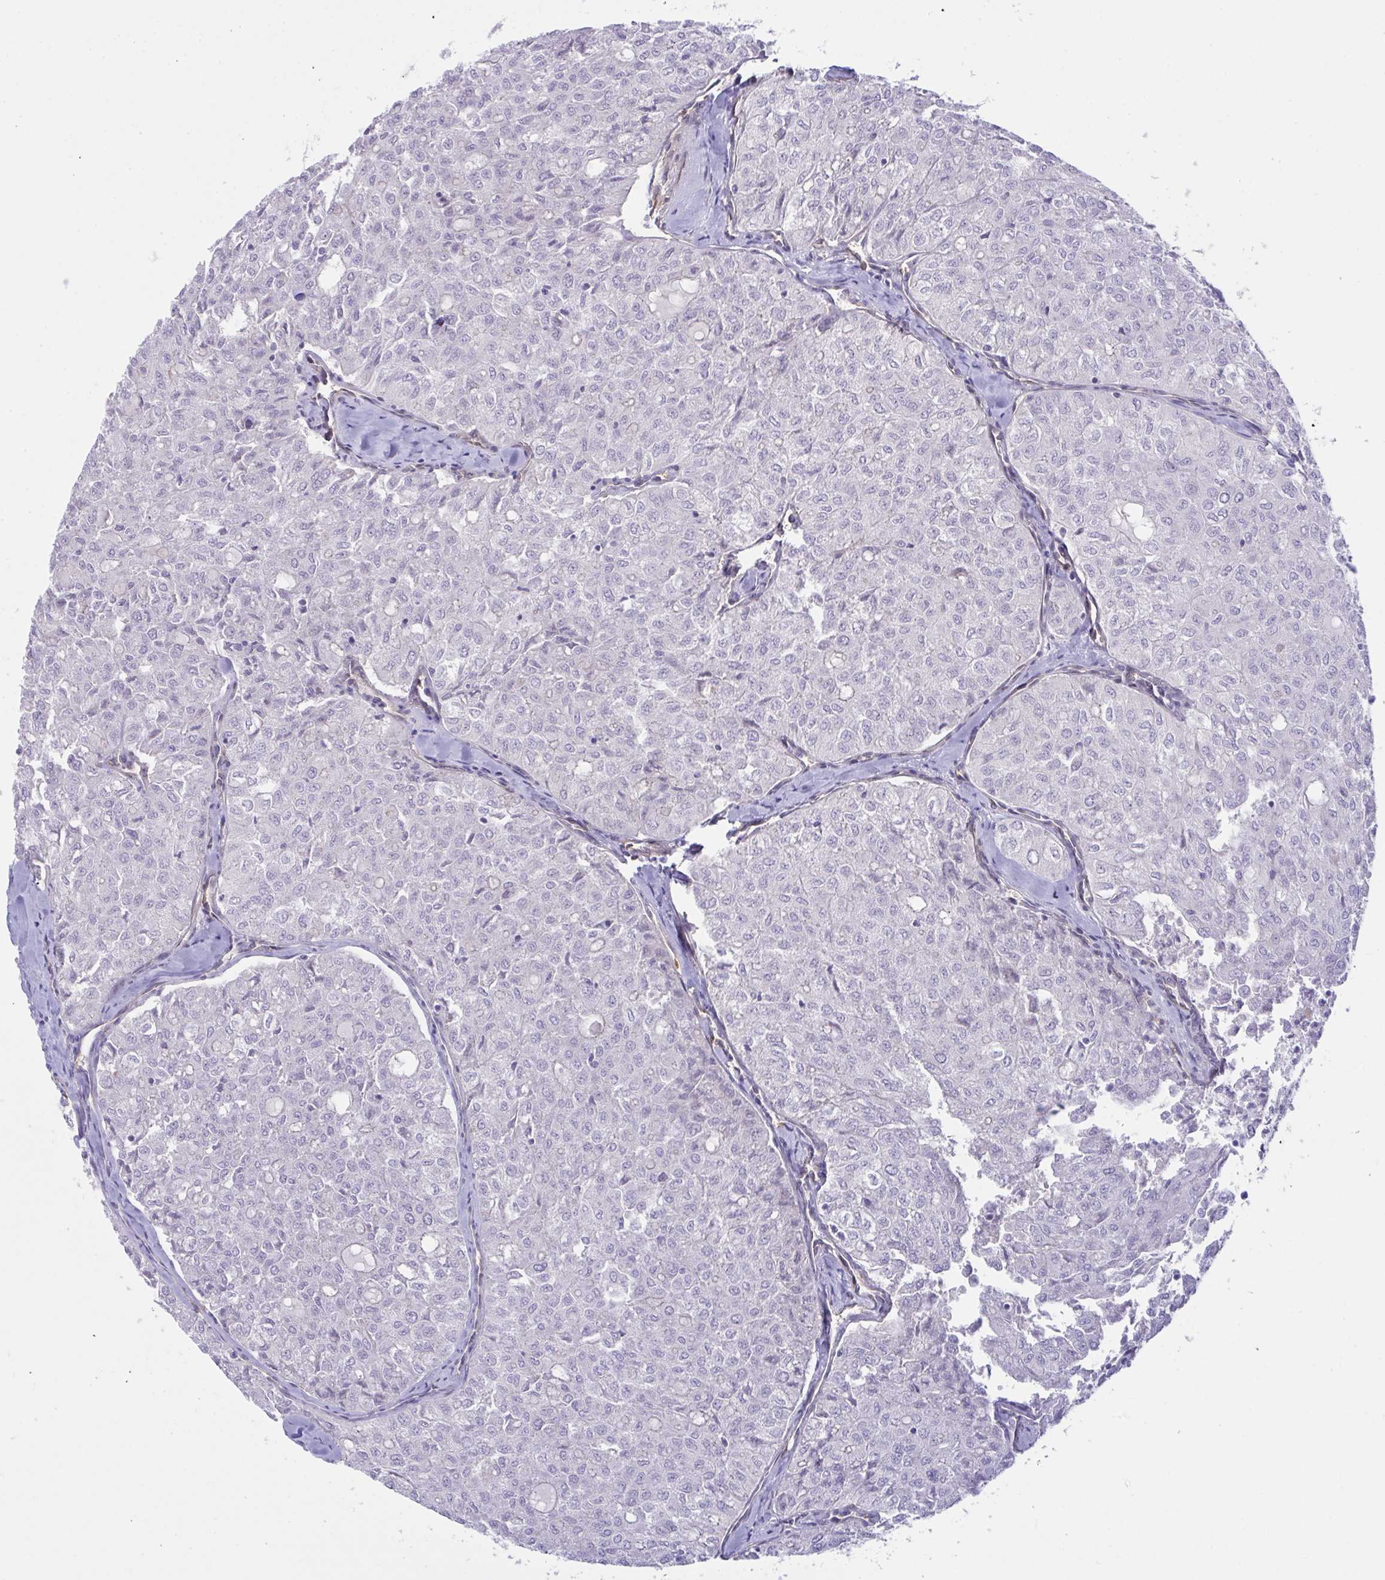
{"staining": {"intensity": "negative", "quantity": "none", "location": "none"}, "tissue": "thyroid cancer", "cell_type": "Tumor cells", "image_type": "cancer", "snomed": [{"axis": "morphology", "description": "Follicular adenoma carcinoma, NOS"}, {"axis": "topography", "description": "Thyroid gland"}], "caption": "A photomicrograph of thyroid follicular adenoma carcinoma stained for a protein exhibits no brown staining in tumor cells.", "gene": "RHOXF1", "patient": {"sex": "male", "age": 75}}